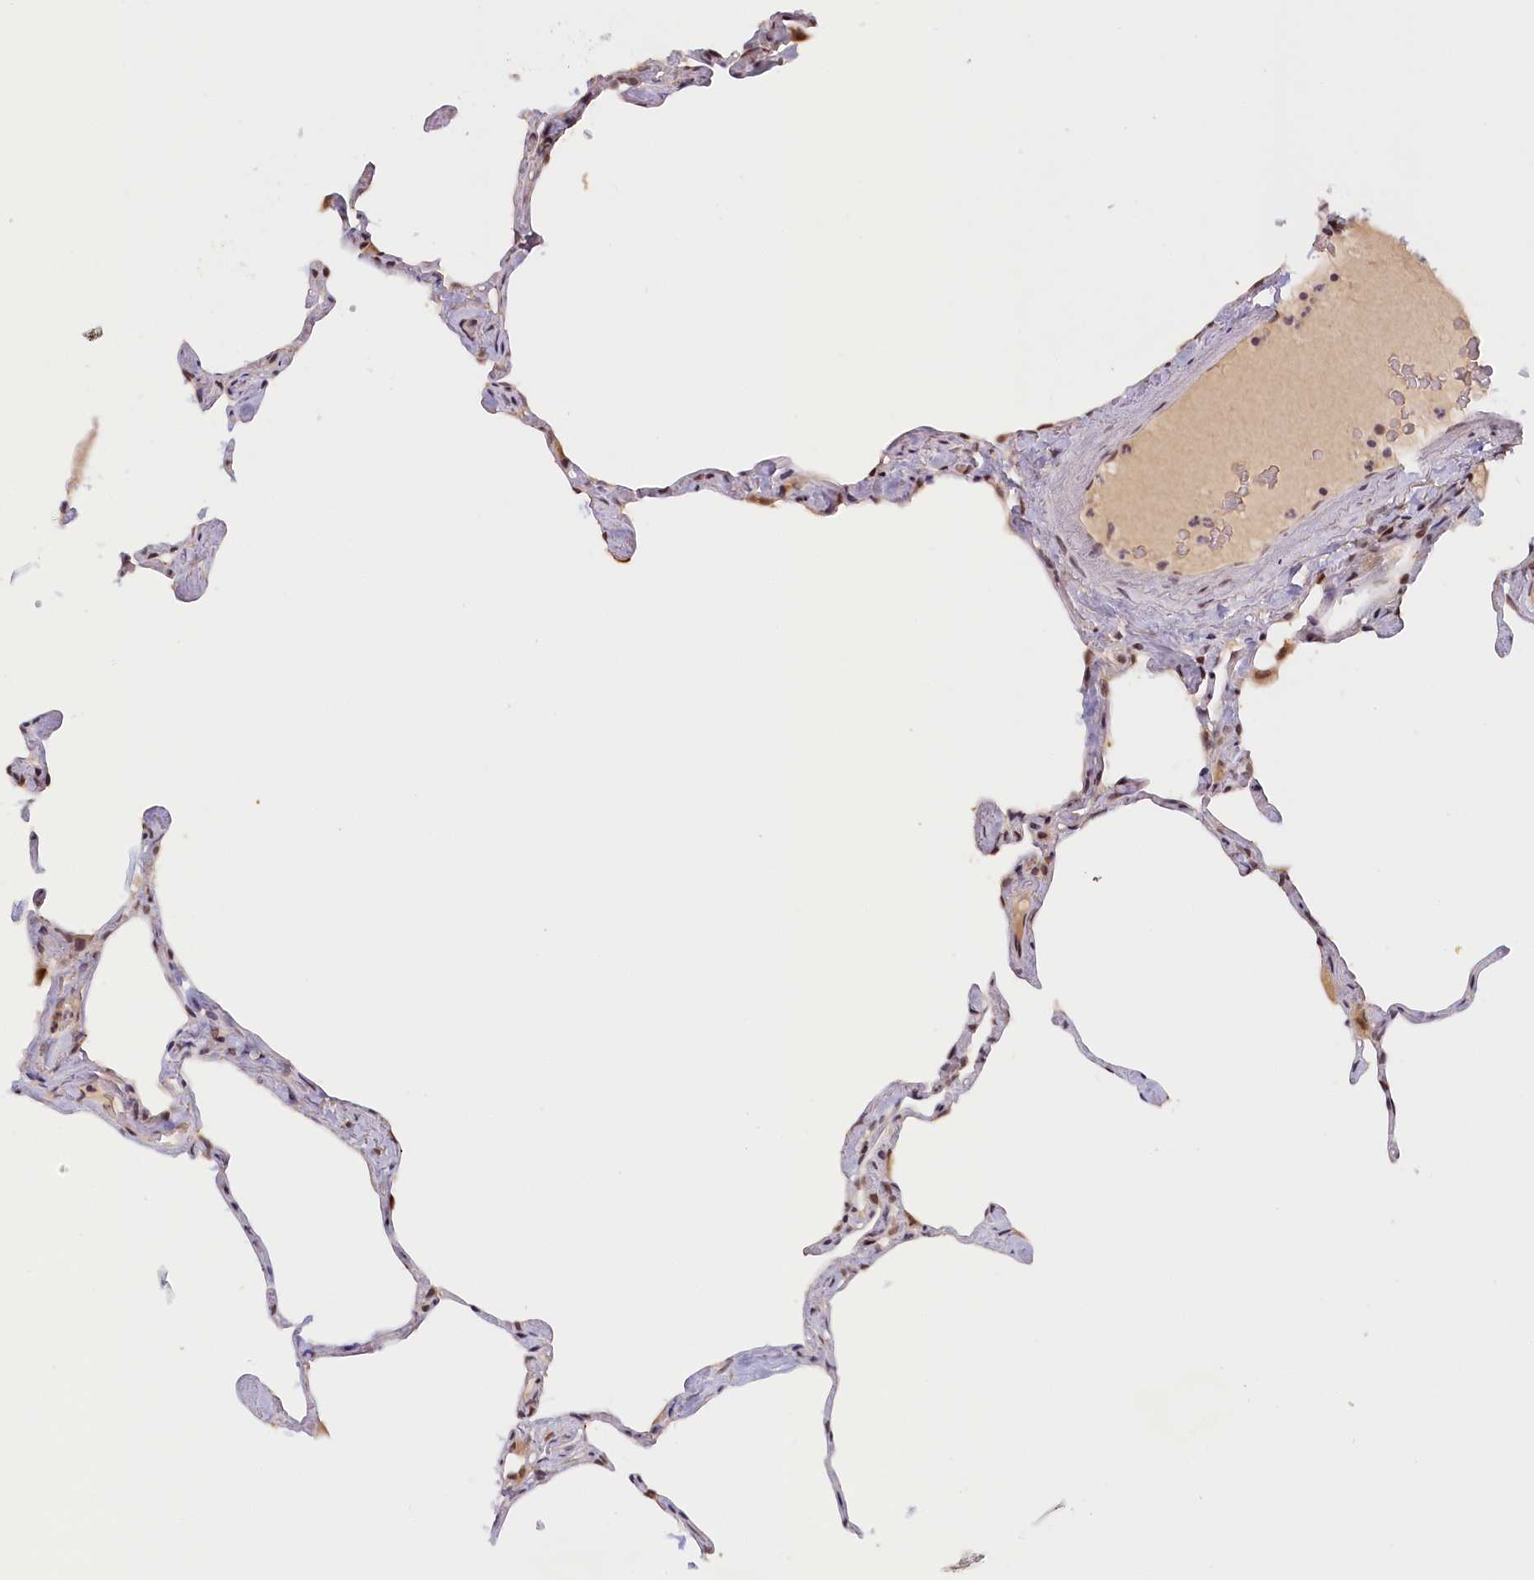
{"staining": {"intensity": "negative", "quantity": "none", "location": "none"}, "tissue": "lung", "cell_type": "Alveolar cells", "image_type": "normal", "snomed": [{"axis": "morphology", "description": "Normal tissue, NOS"}, {"axis": "topography", "description": "Lung"}], "caption": "Immunohistochemistry (IHC) of unremarkable human lung displays no staining in alveolar cells.", "gene": "SEC31B", "patient": {"sex": "male", "age": 65}}